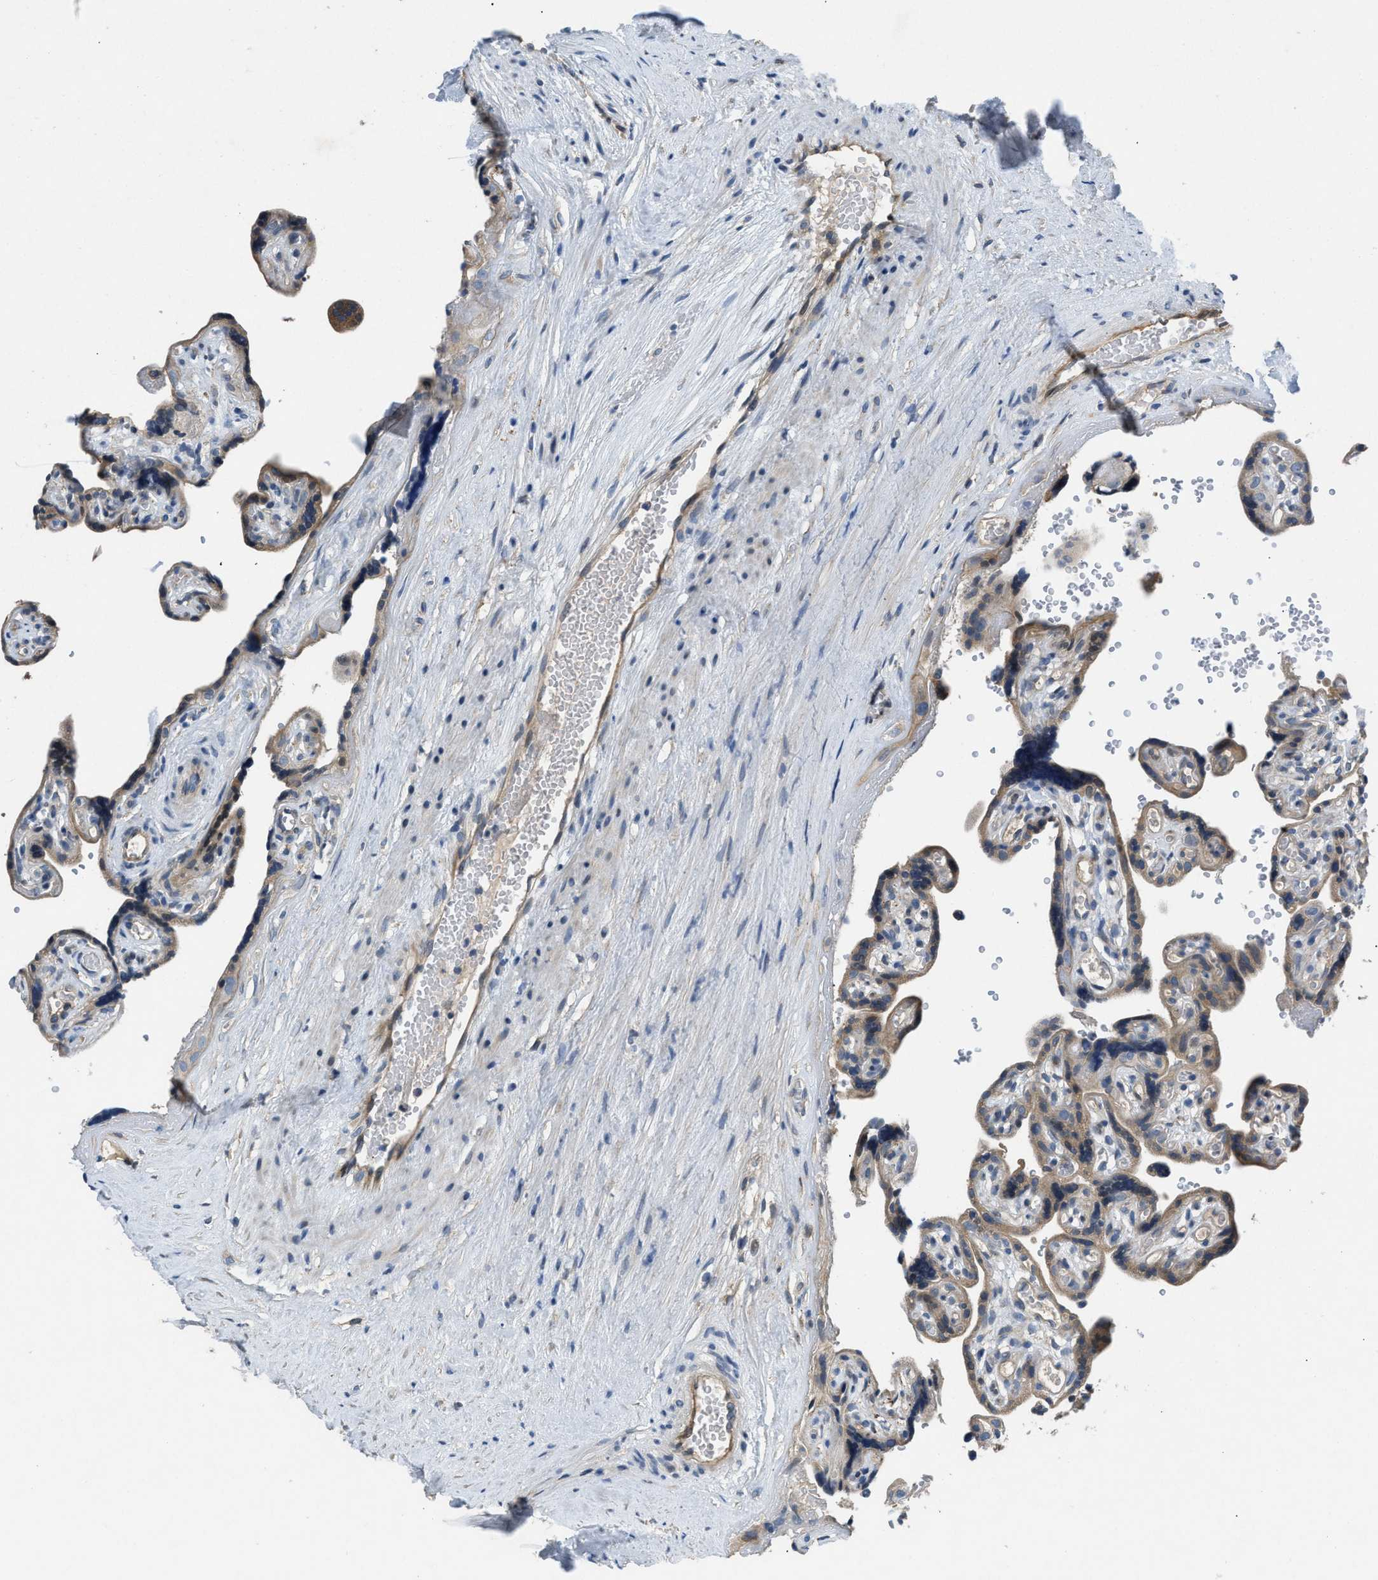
{"staining": {"intensity": "weak", "quantity": "<25%", "location": "cytoplasmic/membranous"}, "tissue": "placenta", "cell_type": "Decidual cells", "image_type": "normal", "snomed": [{"axis": "morphology", "description": "Normal tissue, NOS"}, {"axis": "topography", "description": "Placenta"}], "caption": "Benign placenta was stained to show a protein in brown. There is no significant positivity in decidual cells. (Brightfield microscopy of DAB immunohistochemistry (IHC) at high magnification).", "gene": "GGCX", "patient": {"sex": "female", "age": 30}}